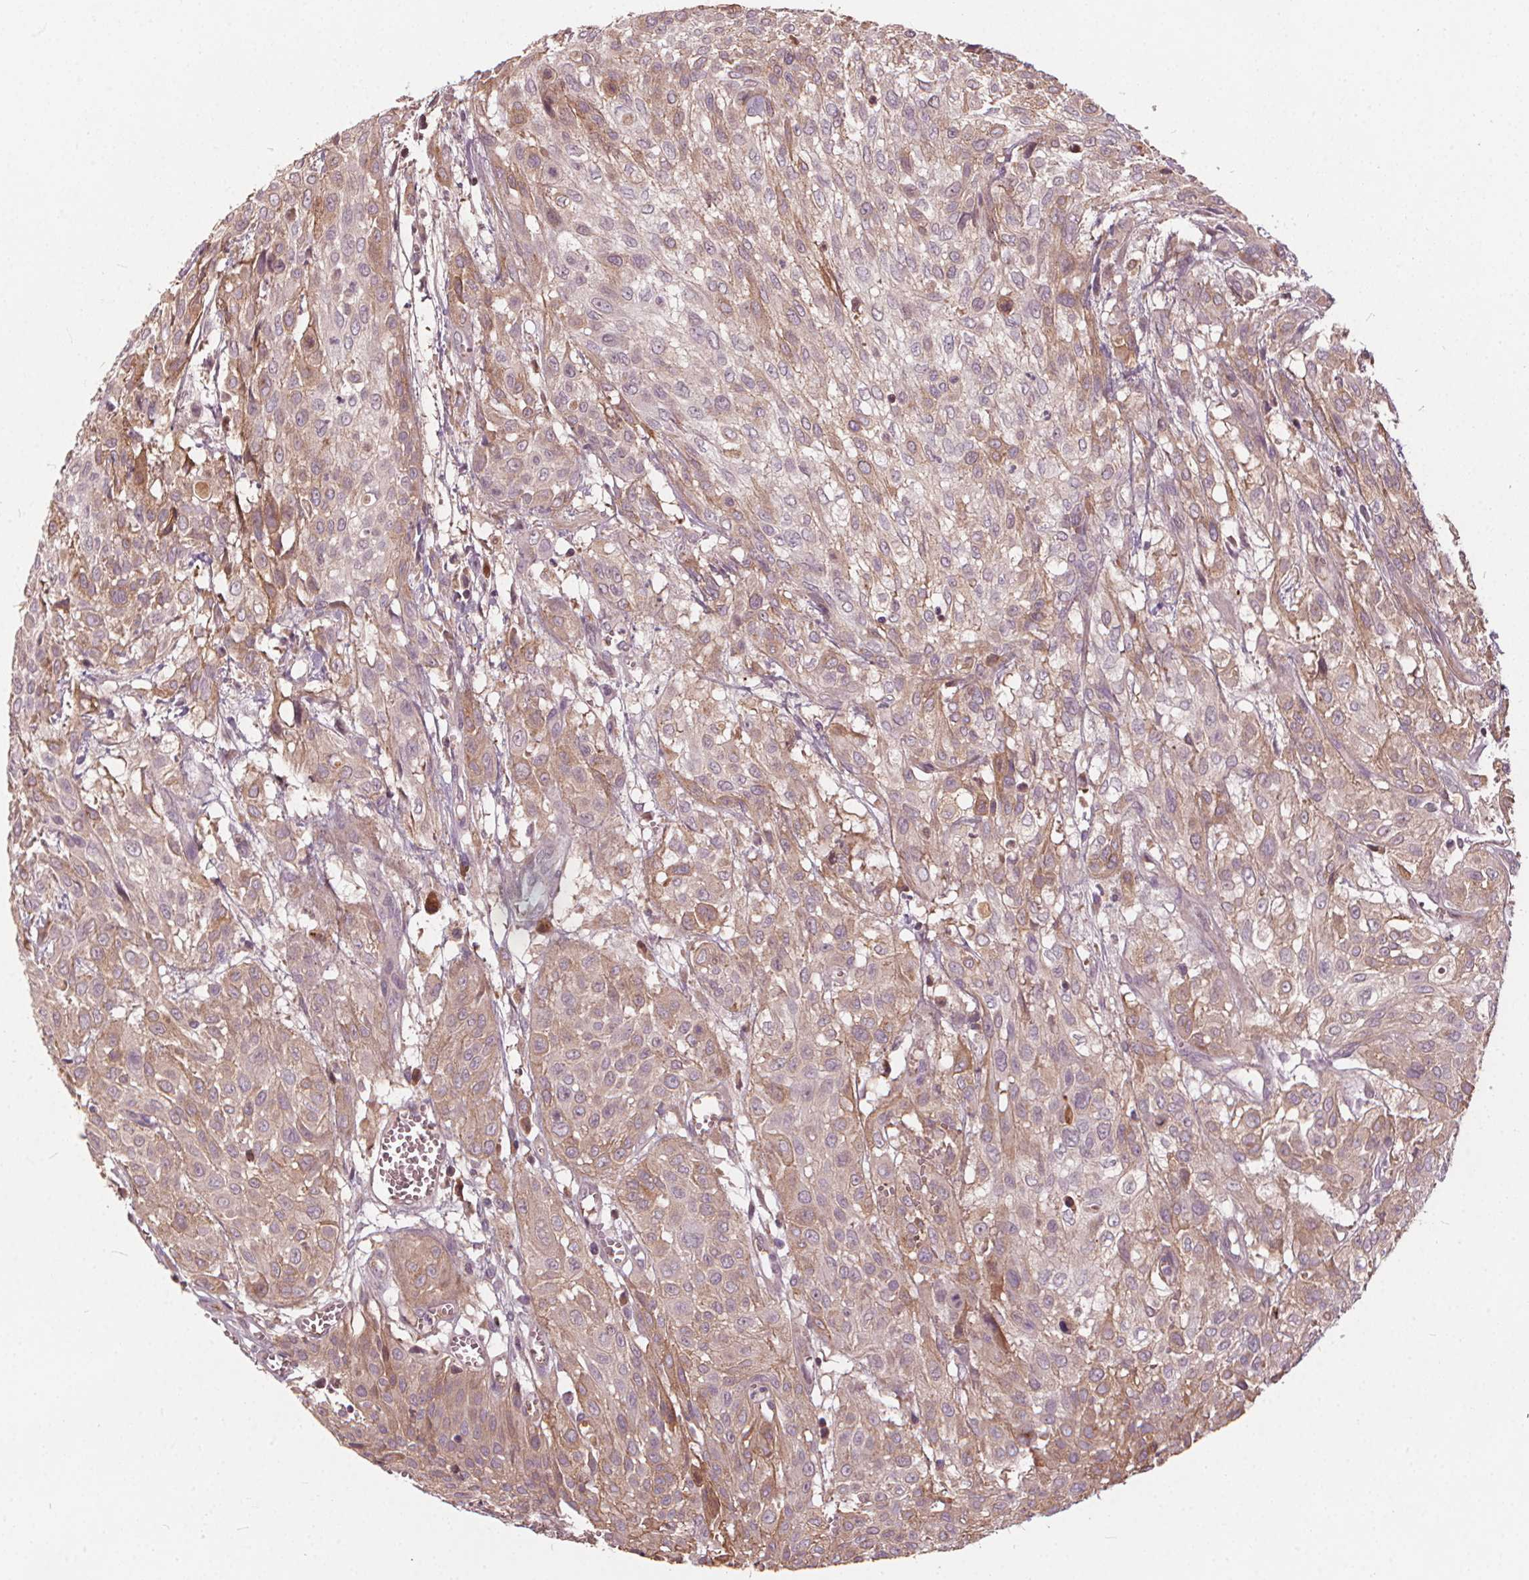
{"staining": {"intensity": "moderate", "quantity": ">75%", "location": "cytoplasmic/membranous"}, "tissue": "urothelial cancer", "cell_type": "Tumor cells", "image_type": "cancer", "snomed": [{"axis": "morphology", "description": "Urothelial carcinoma, High grade"}, {"axis": "topography", "description": "Urinary bladder"}], "caption": "Urothelial cancer stained for a protein (brown) demonstrates moderate cytoplasmic/membranous positive staining in approximately >75% of tumor cells.", "gene": "IPO13", "patient": {"sex": "male", "age": 57}}